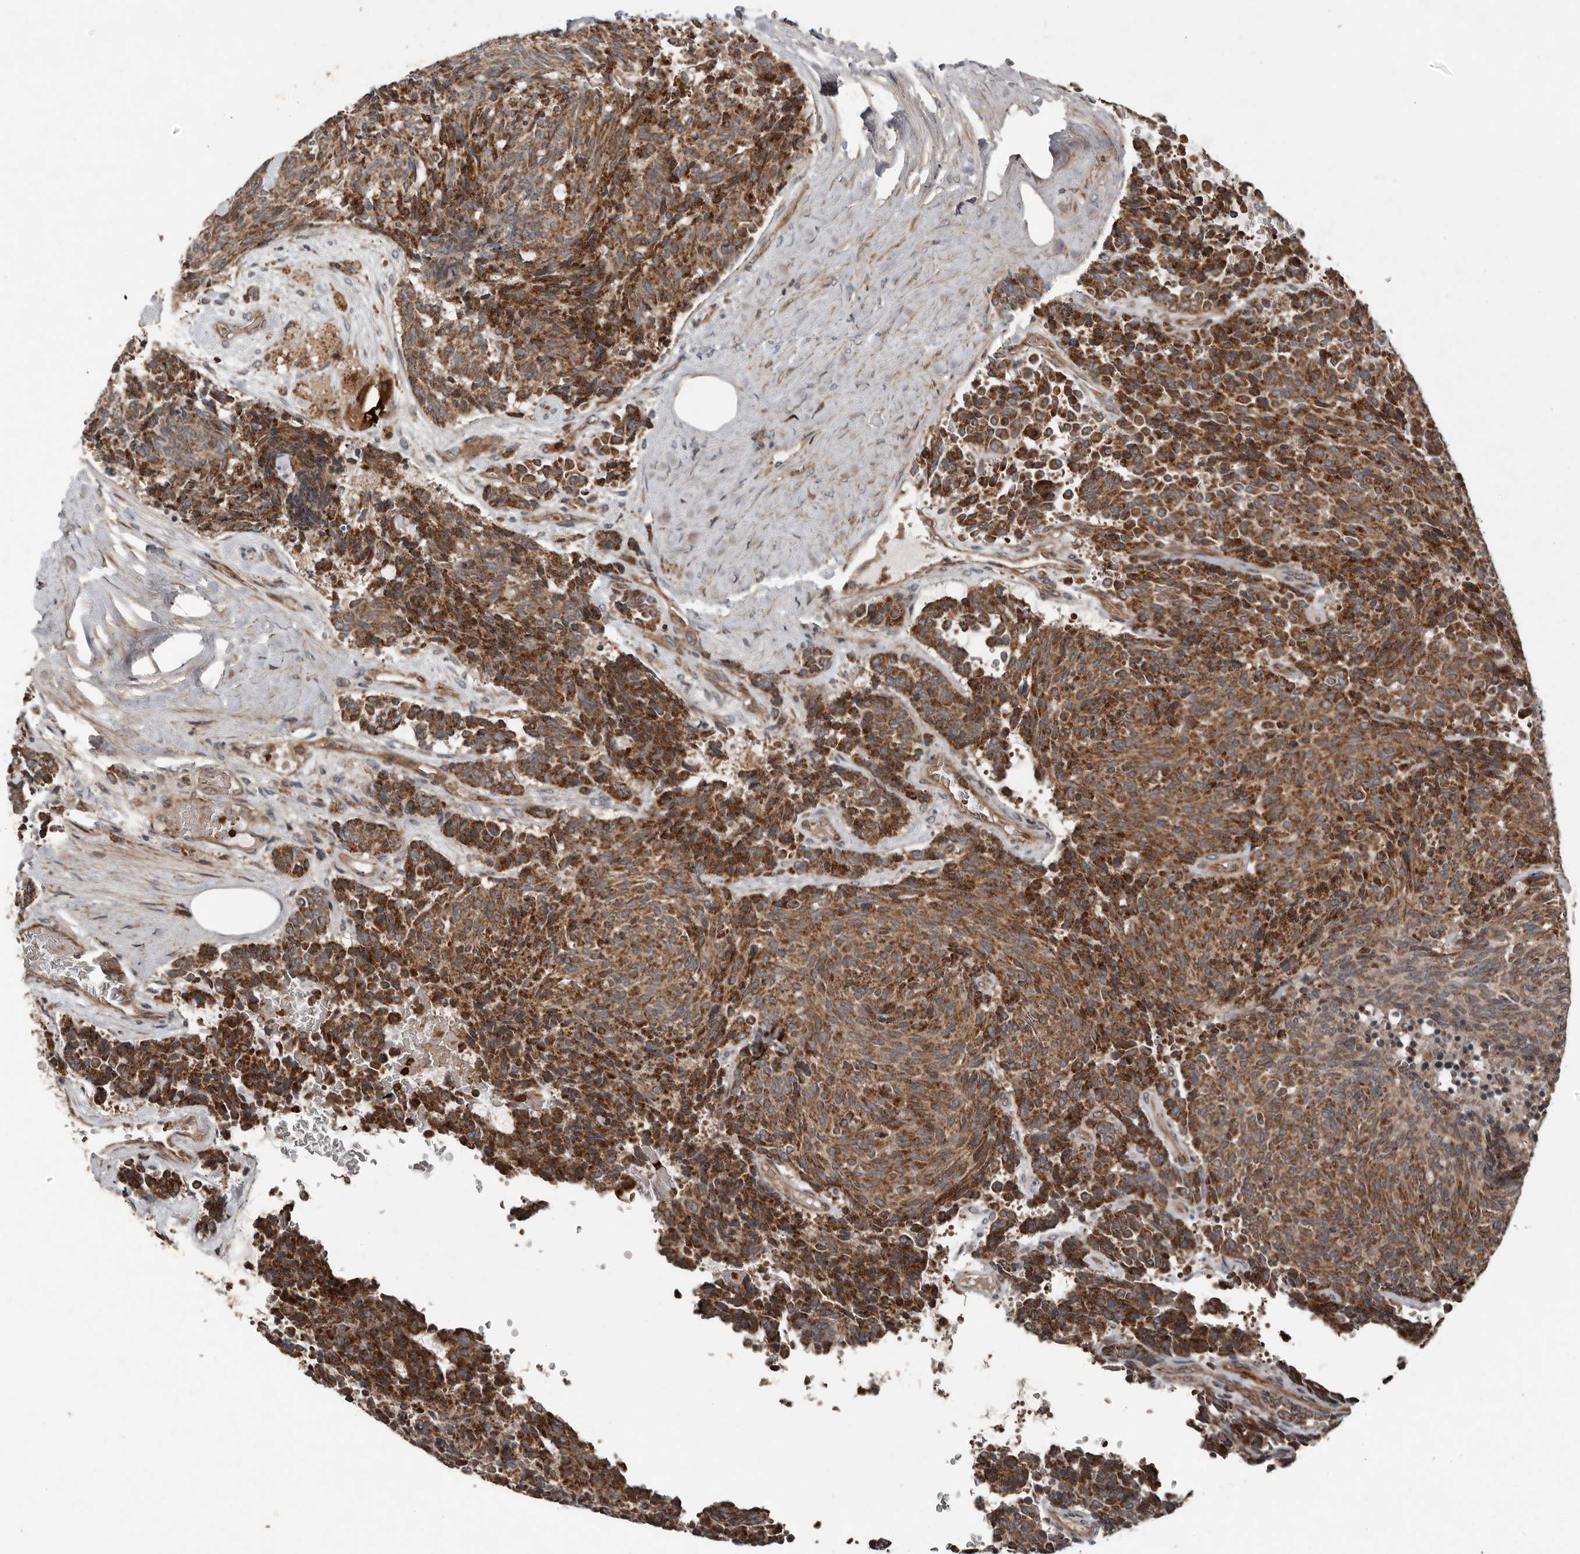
{"staining": {"intensity": "strong", "quantity": ">75%", "location": "cytoplasmic/membranous"}, "tissue": "carcinoid", "cell_type": "Tumor cells", "image_type": "cancer", "snomed": [{"axis": "morphology", "description": "Carcinoid, malignant, NOS"}, {"axis": "topography", "description": "Pancreas"}], "caption": "A high-resolution histopathology image shows immunohistochemistry staining of carcinoid, which exhibits strong cytoplasmic/membranous positivity in approximately >75% of tumor cells. The protein is shown in brown color, while the nuclei are stained blue.", "gene": "FBXO31", "patient": {"sex": "female", "age": 54}}